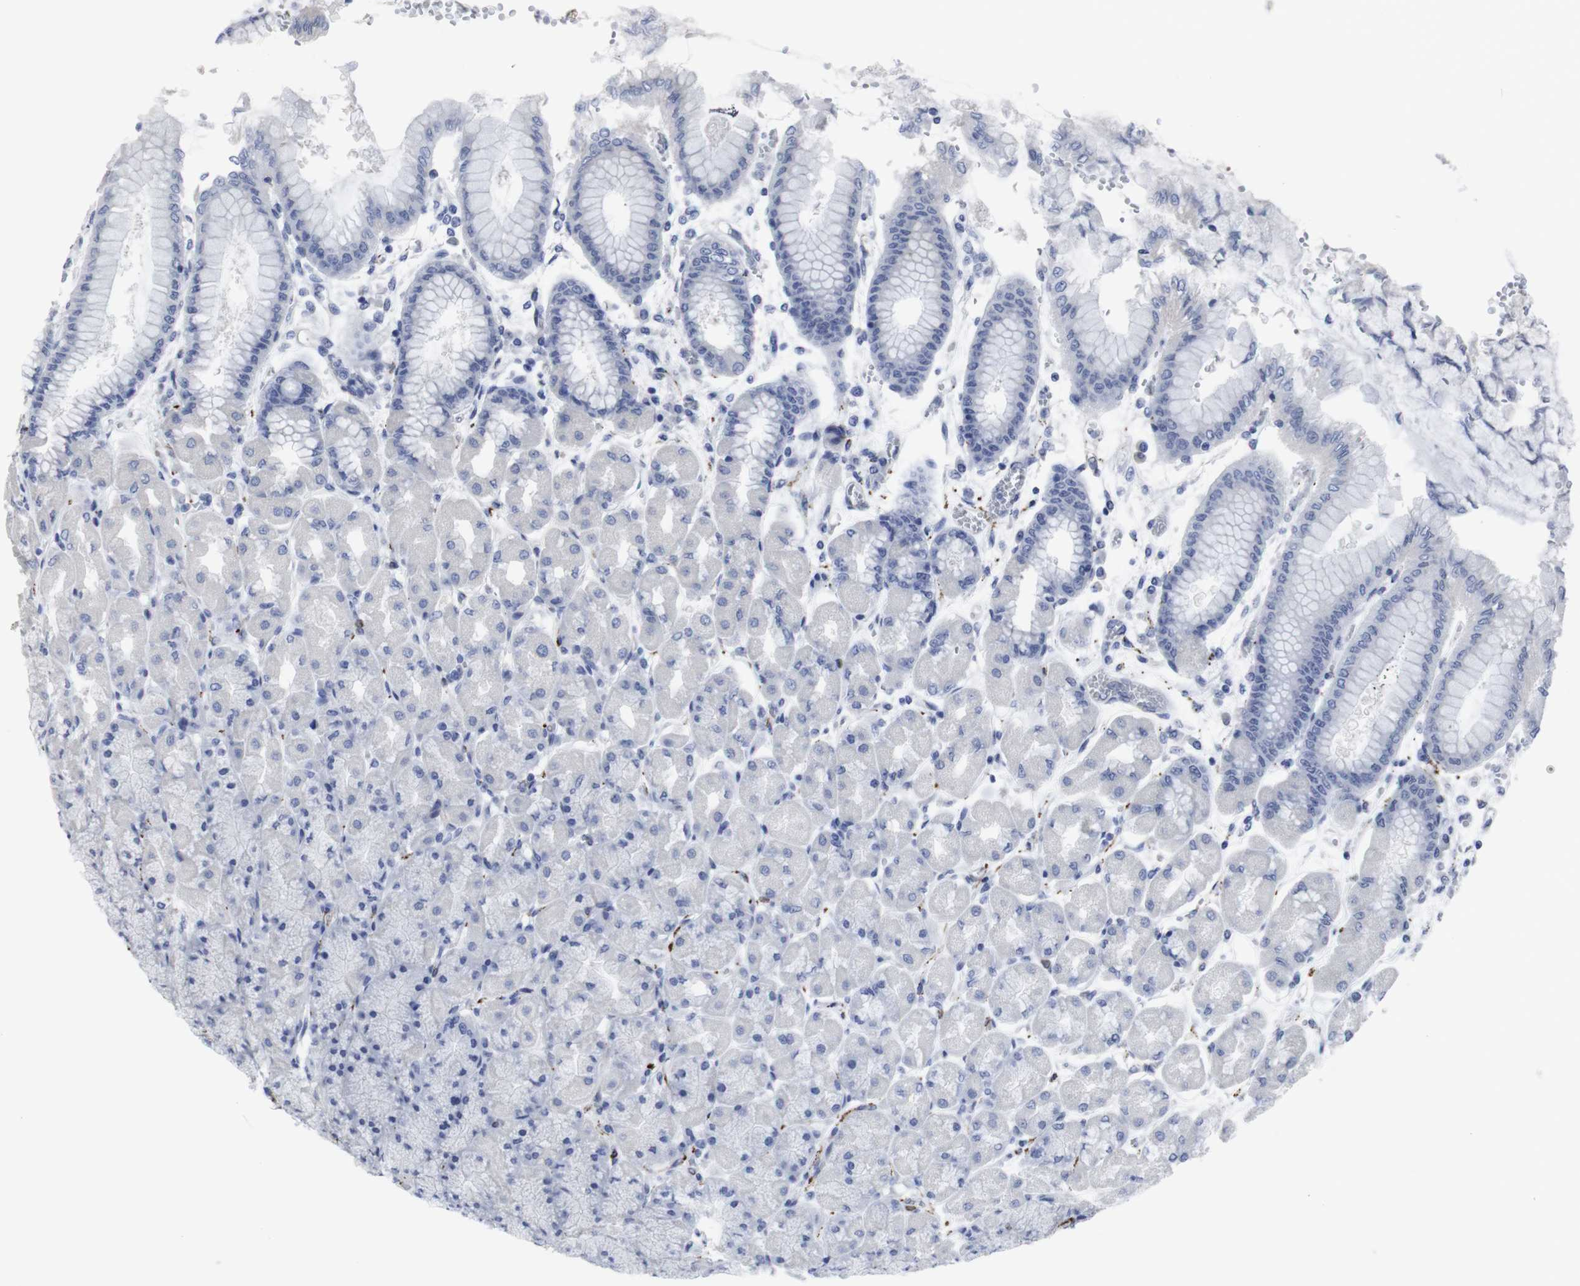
{"staining": {"intensity": "negative", "quantity": "none", "location": "none"}, "tissue": "stomach", "cell_type": "Glandular cells", "image_type": "normal", "snomed": [{"axis": "morphology", "description": "Normal tissue, NOS"}, {"axis": "topography", "description": "Stomach, upper"}], "caption": "Glandular cells are negative for protein expression in unremarkable human stomach. (Stains: DAB (3,3'-diaminobenzidine) IHC with hematoxylin counter stain, Microscopy: brightfield microscopy at high magnification).", "gene": "SNCG", "patient": {"sex": "female", "age": 56}}